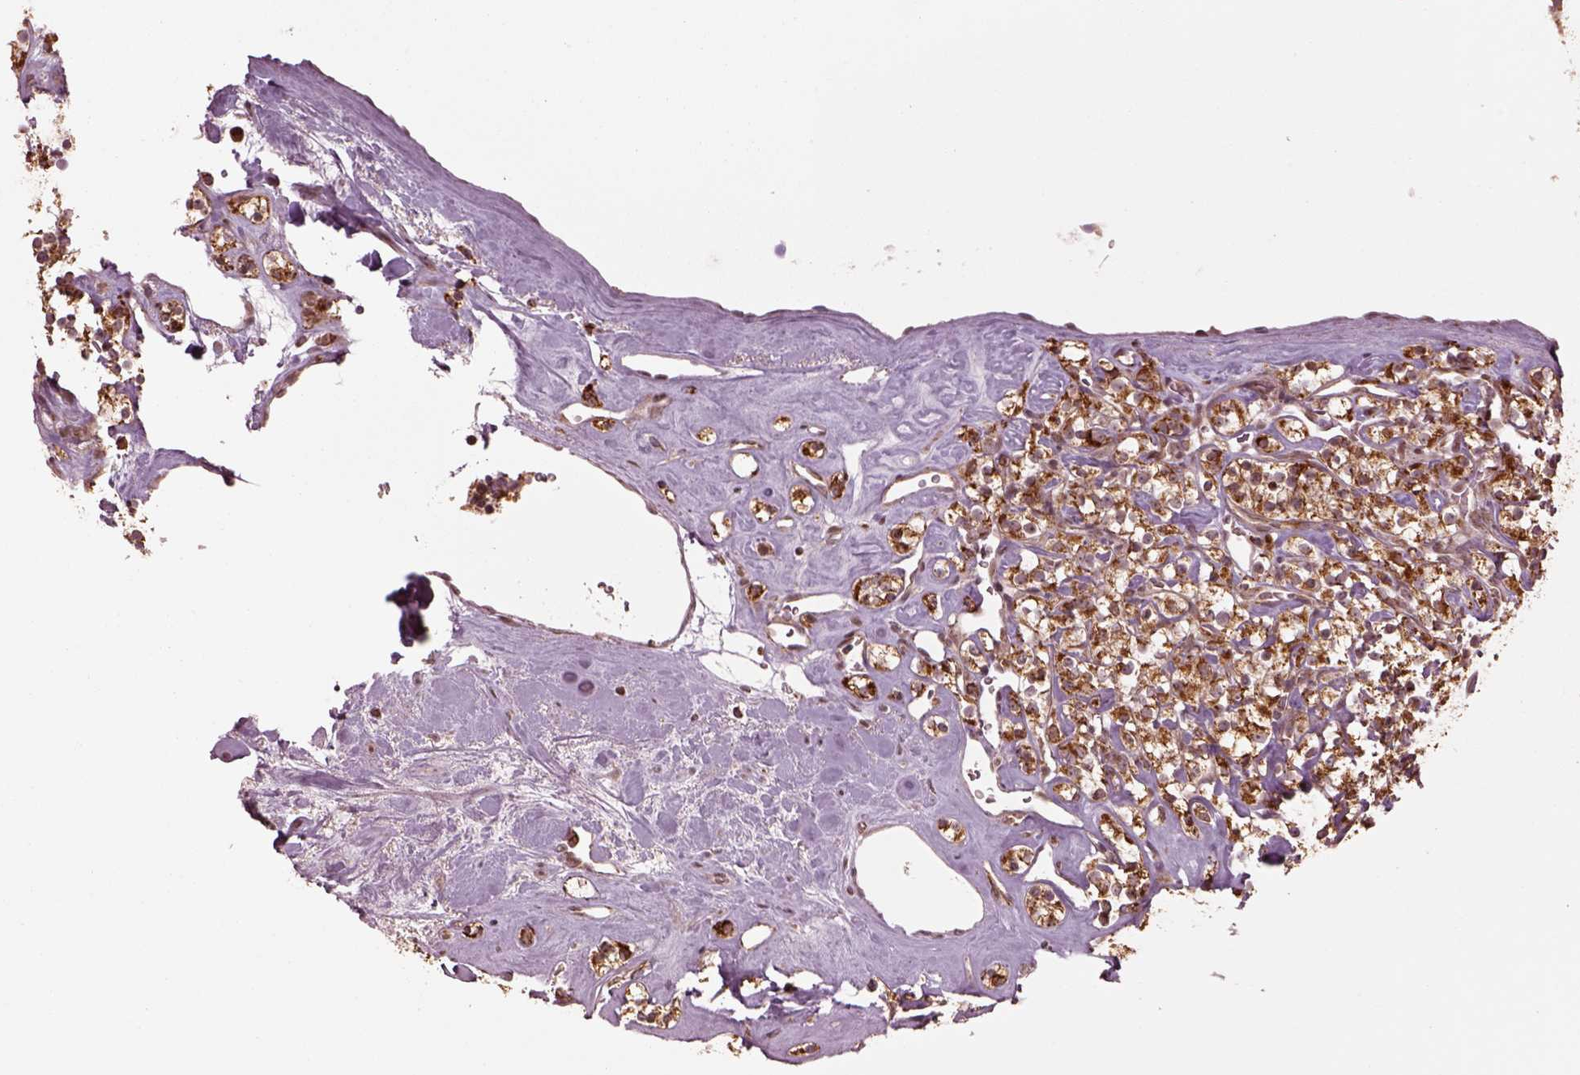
{"staining": {"intensity": "strong", "quantity": ">75%", "location": "cytoplasmic/membranous"}, "tissue": "renal cancer", "cell_type": "Tumor cells", "image_type": "cancer", "snomed": [{"axis": "morphology", "description": "Adenocarcinoma, NOS"}, {"axis": "topography", "description": "Kidney"}], "caption": "The histopathology image shows immunohistochemical staining of renal cancer (adenocarcinoma). There is strong cytoplasmic/membranous positivity is appreciated in approximately >75% of tumor cells.", "gene": "SEL1L3", "patient": {"sex": "male", "age": 77}}